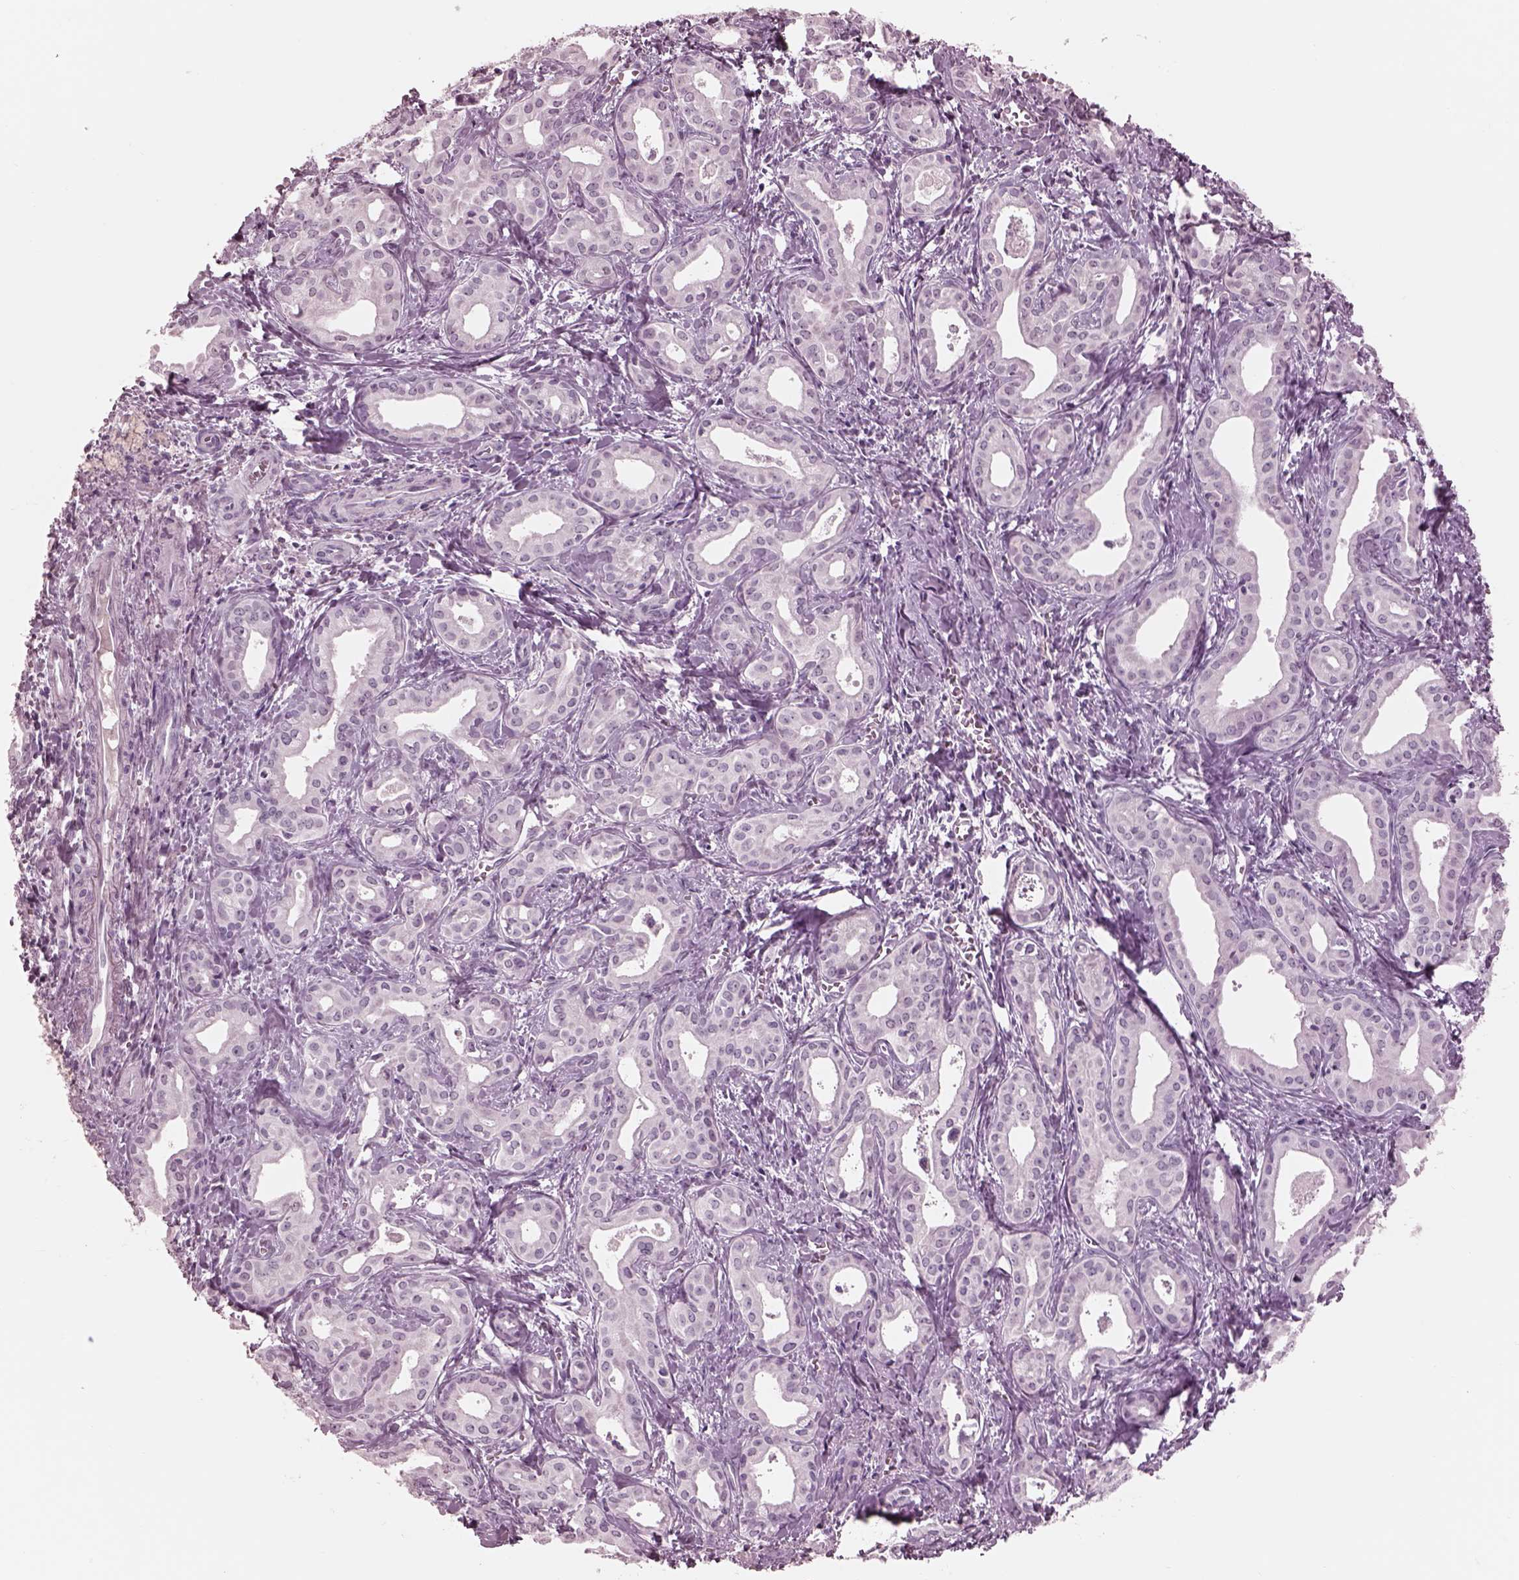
{"staining": {"intensity": "negative", "quantity": "none", "location": "none"}, "tissue": "liver cancer", "cell_type": "Tumor cells", "image_type": "cancer", "snomed": [{"axis": "morphology", "description": "Cholangiocarcinoma"}, {"axis": "topography", "description": "Liver"}], "caption": "The image demonstrates no significant staining in tumor cells of cholangiocarcinoma (liver). (DAB immunohistochemistry (IHC) with hematoxylin counter stain).", "gene": "GARIN4", "patient": {"sex": "female", "age": 65}}